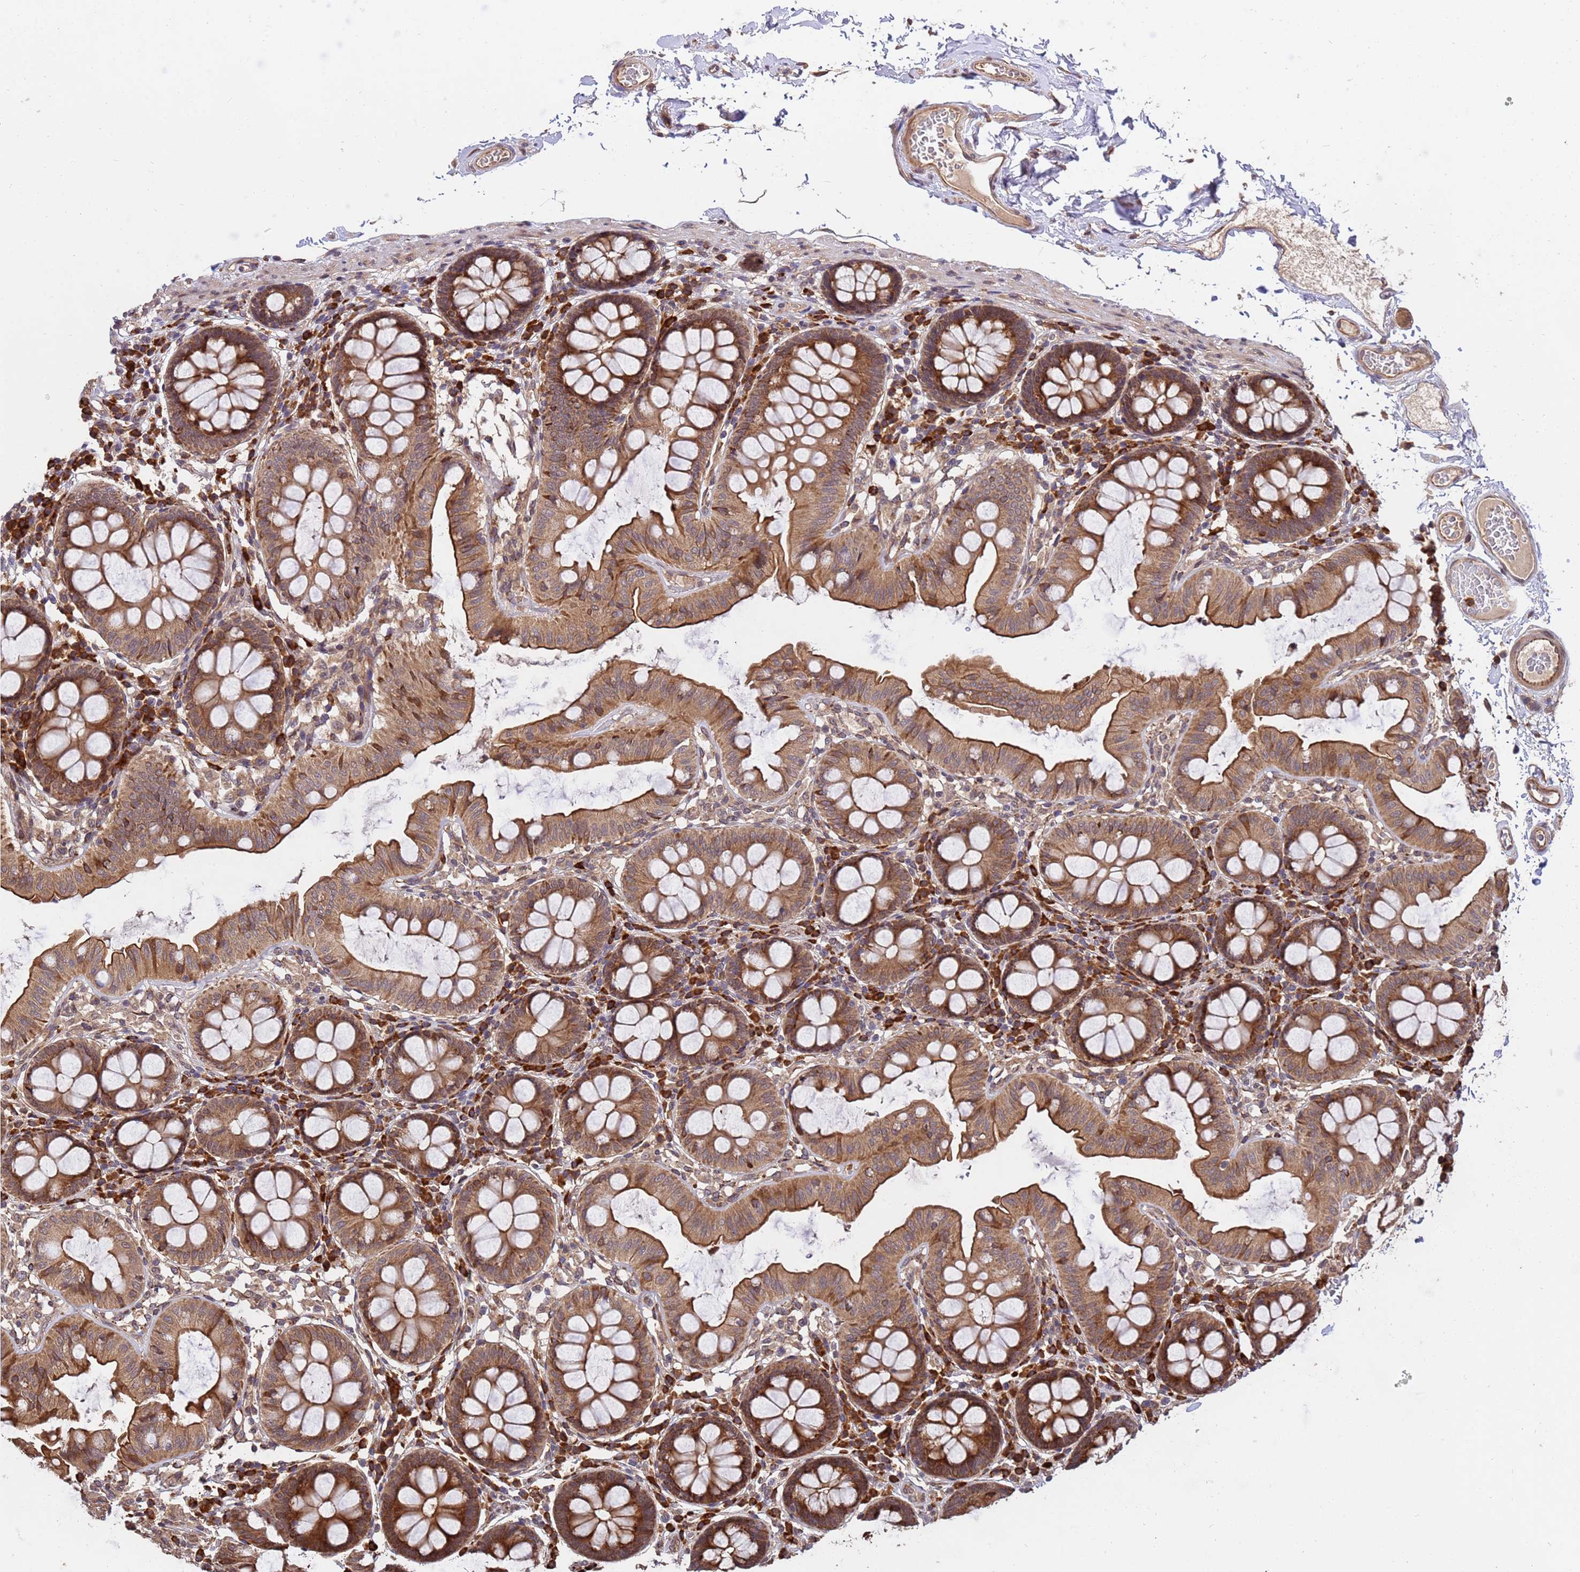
{"staining": {"intensity": "moderate", "quantity": ">75%", "location": "cytoplasmic/membranous"}, "tissue": "colon", "cell_type": "Endothelial cells", "image_type": "normal", "snomed": [{"axis": "morphology", "description": "Normal tissue, NOS"}, {"axis": "topography", "description": "Colon"}], "caption": "Human colon stained for a protein (brown) shows moderate cytoplasmic/membranous positive expression in about >75% of endothelial cells.", "gene": "ZNF619", "patient": {"sex": "male", "age": 84}}